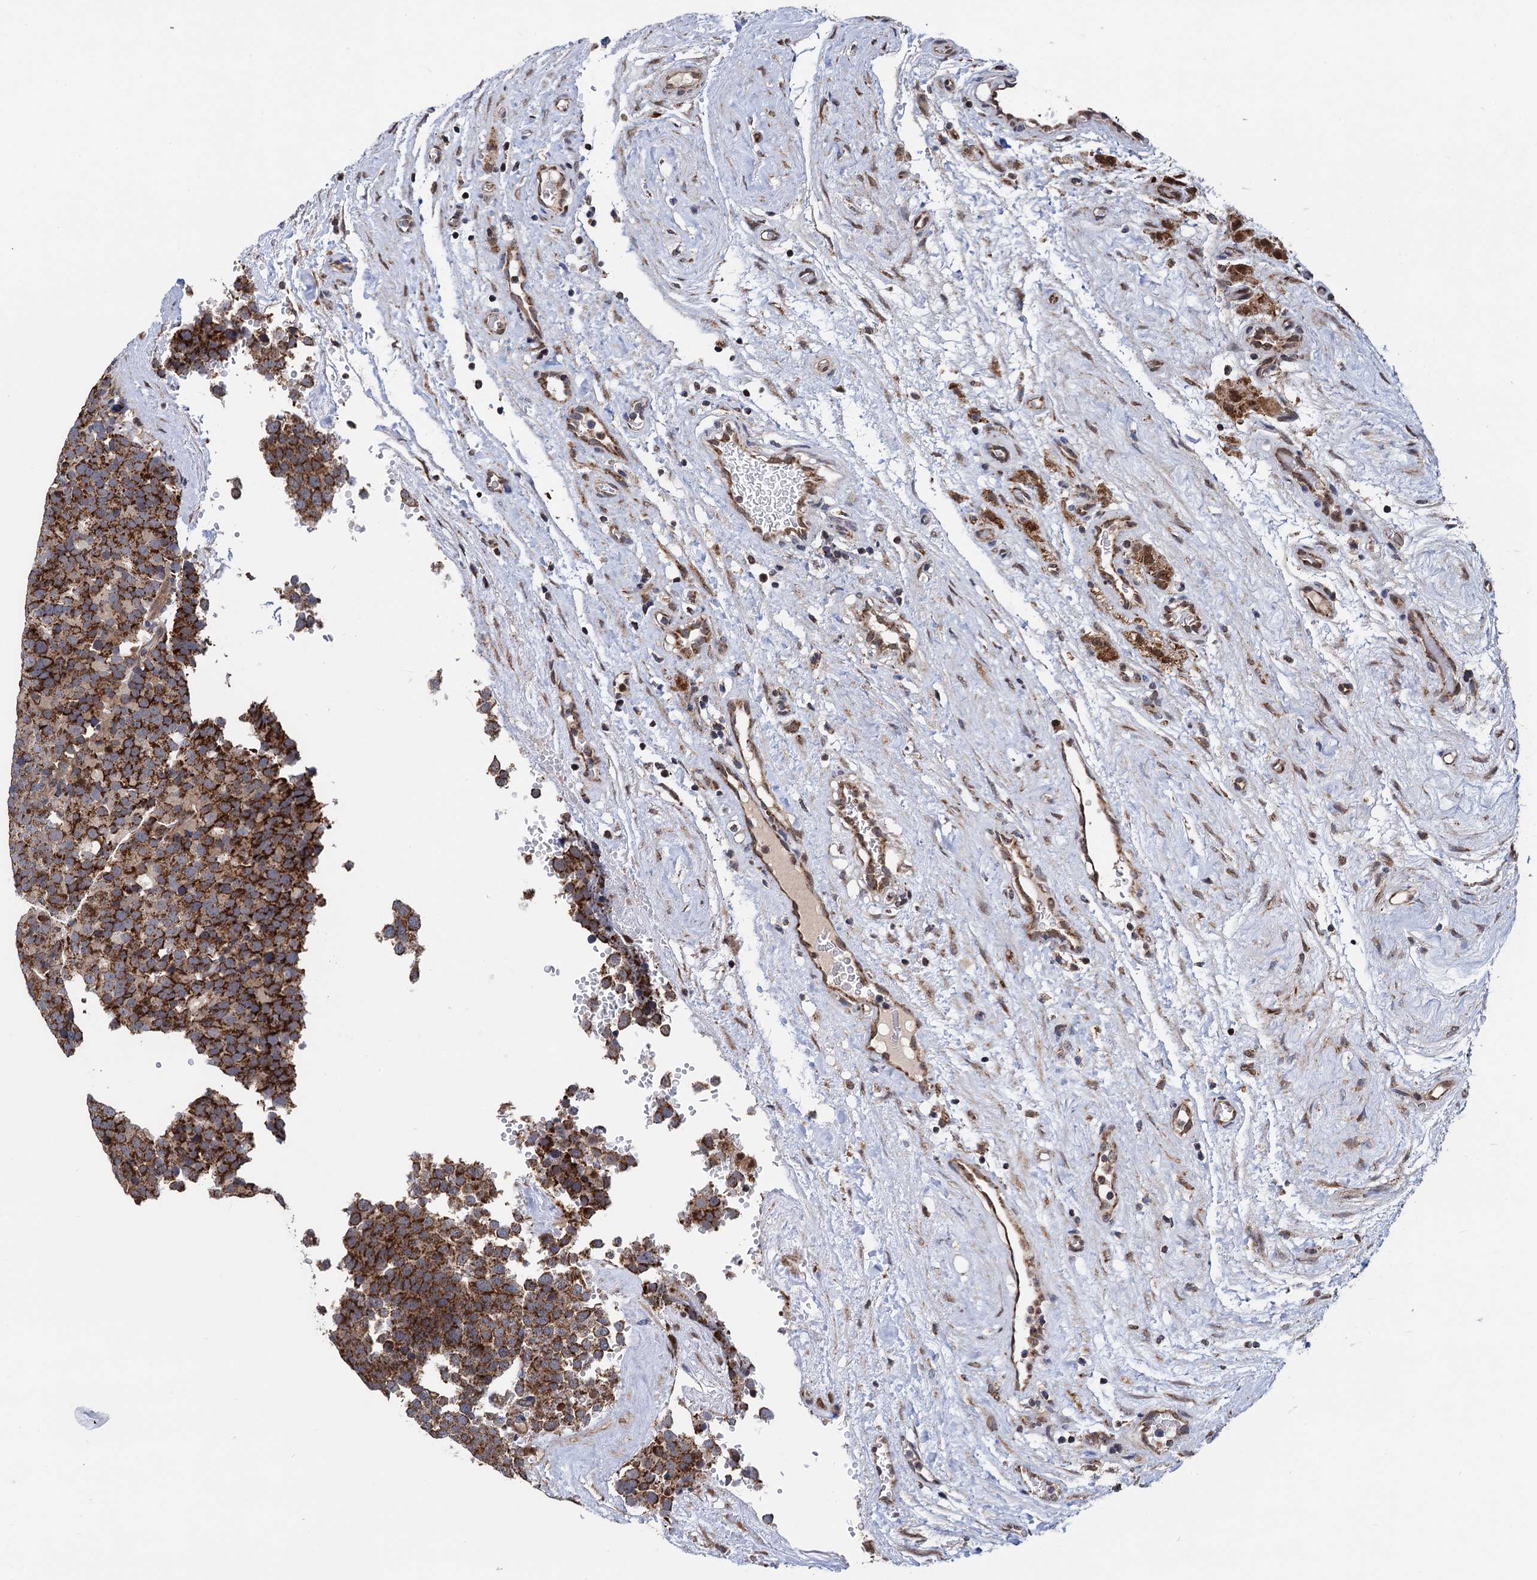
{"staining": {"intensity": "strong", "quantity": ">75%", "location": "cytoplasmic/membranous"}, "tissue": "testis cancer", "cell_type": "Tumor cells", "image_type": "cancer", "snomed": [{"axis": "morphology", "description": "Seminoma, NOS"}, {"axis": "topography", "description": "Testis"}], "caption": "A brown stain shows strong cytoplasmic/membranous positivity of a protein in human testis cancer (seminoma) tumor cells. (DAB (3,3'-diaminobenzidine) = brown stain, brightfield microscopy at high magnification).", "gene": "PTCD3", "patient": {"sex": "male", "age": 71}}